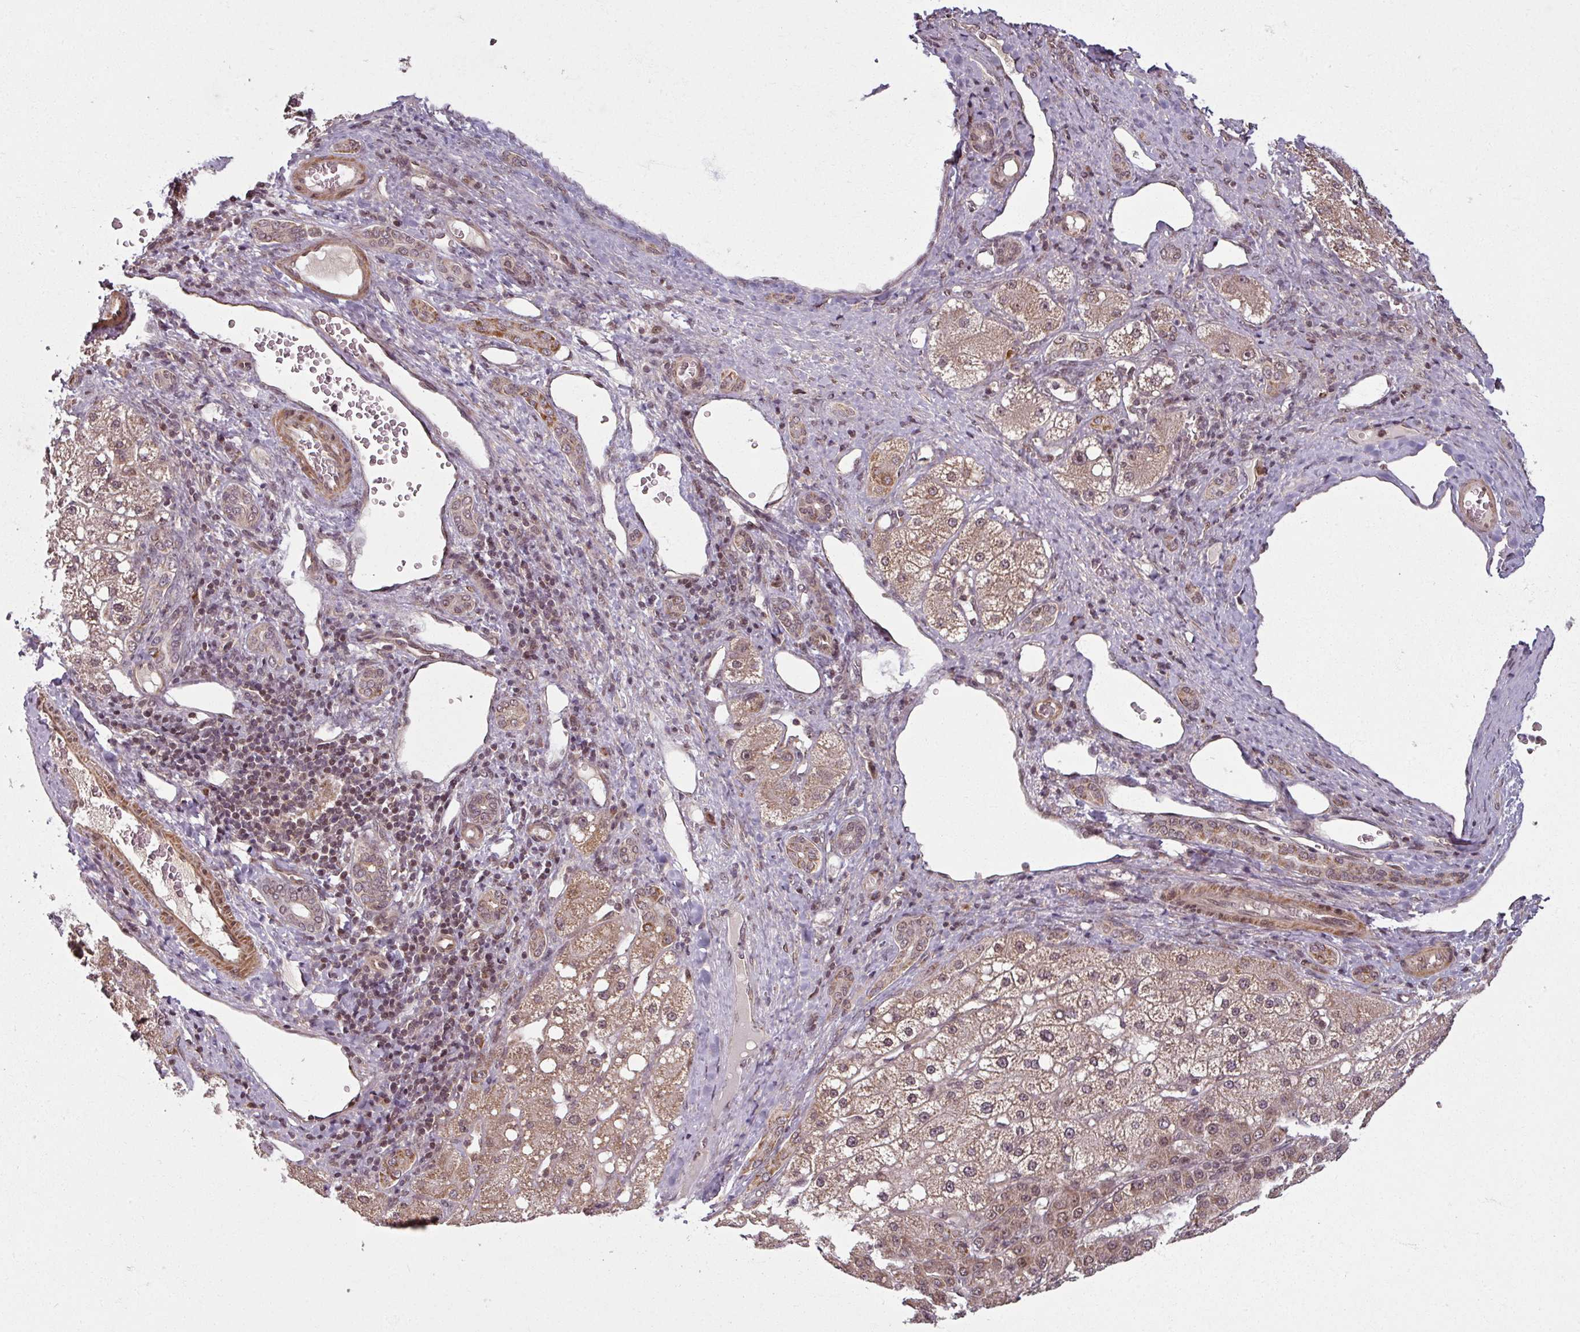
{"staining": {"intensity": "weak", "quantity": ">75%", "location": "cytoplasmic/membranous,nuclear"}, "tissue": "liver cancer", "cell_type": "Tumor cells", "image_type": "cancer", "snomed": [{"axis": "morphology", "description": "Carcinoma, Hepatocellular, NOS"}, {"axis": "topography", "description": "Liver"}], "caption": "Tumor cells demonstrate low levels of weak cytoplasmic/membranous and nuclear expression in approximately >75% of cells in human liver cancer (hepatocellular carcinoma).", "gene": "SWI5", "patient": {"sex": "male", "age": 67}}